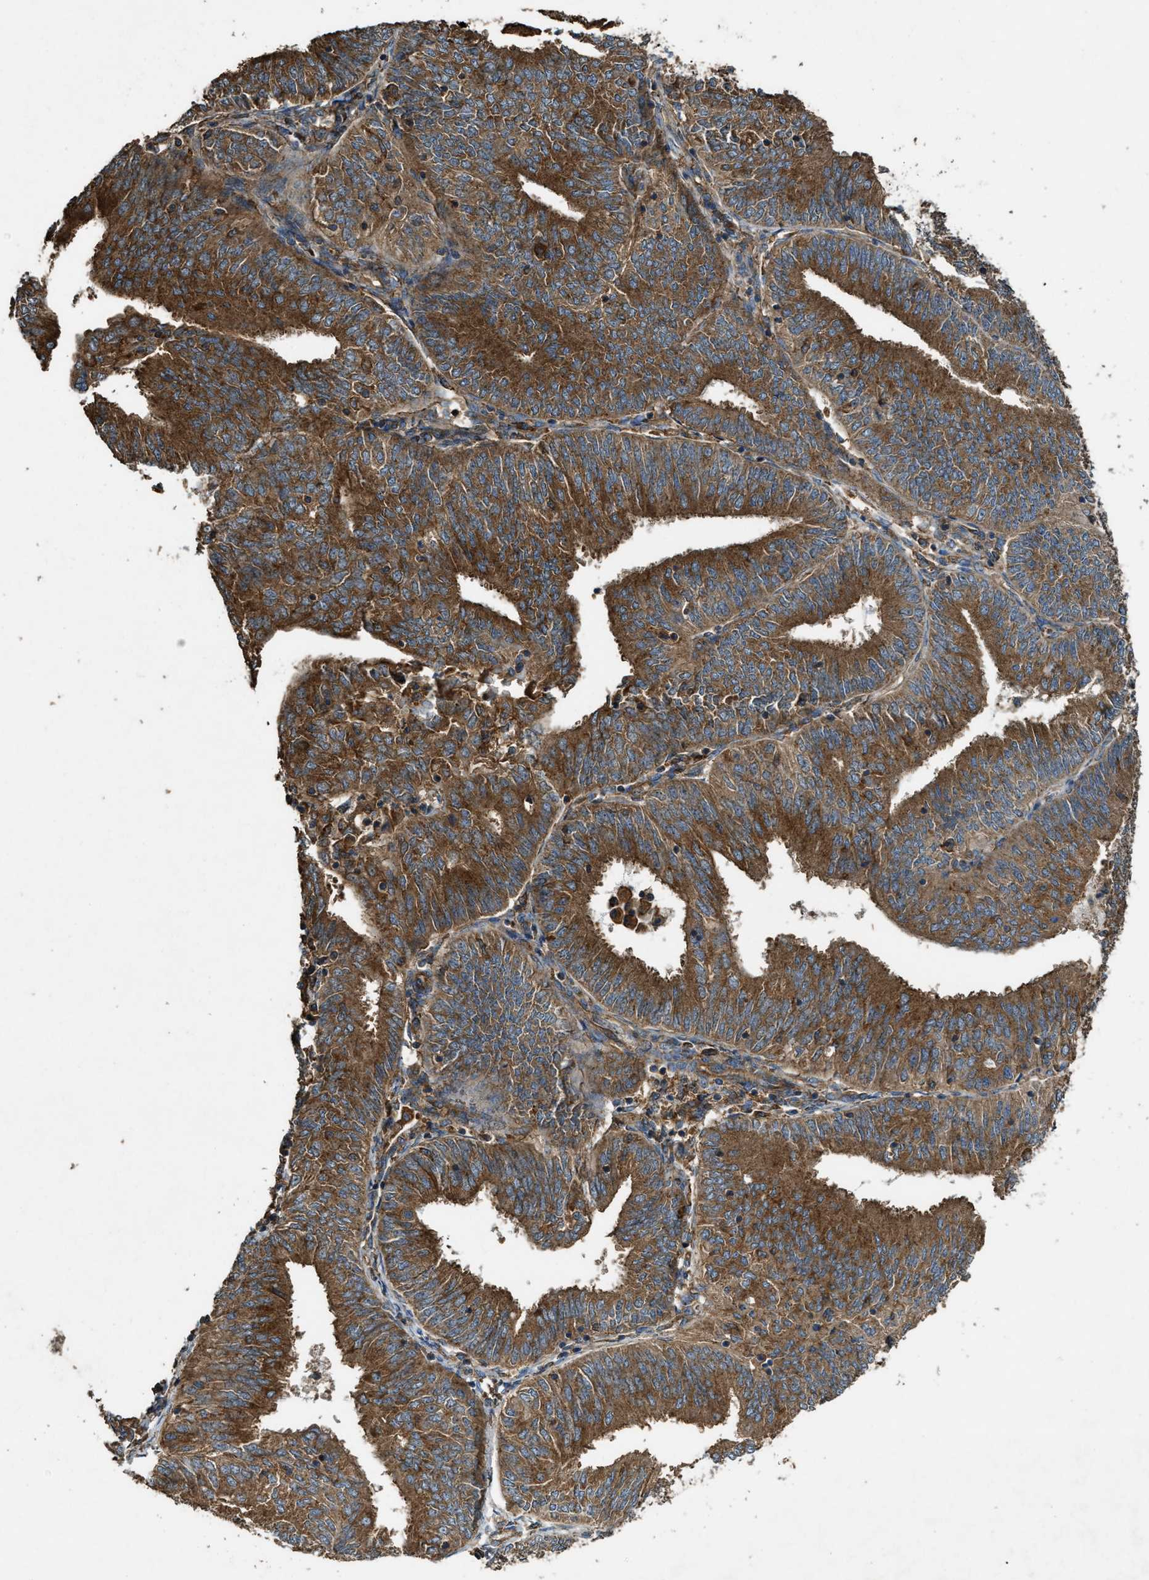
{"staining": {"intensity": "strong", "quantity": ">75%", "location": "cytoplasmic/membranous"}, "tissue": "endometrial cancer", "cell_type": "Tumor cells", "image_type": "cancer", "snomed": [{"axis": "morphology", "description": "Adenocarcinoma, NOS"}, {"axis": "topography", "description": "Endometrium"}], "caption": "Immunohistochemical staining of human adenocarcinoma (endometrial) reveals high levels of strong cytoplasmic/membranous staining in about >75% of tumor cells.", "gene": "MAP3K8", "patient": {"sex": "female", "age": 58}}